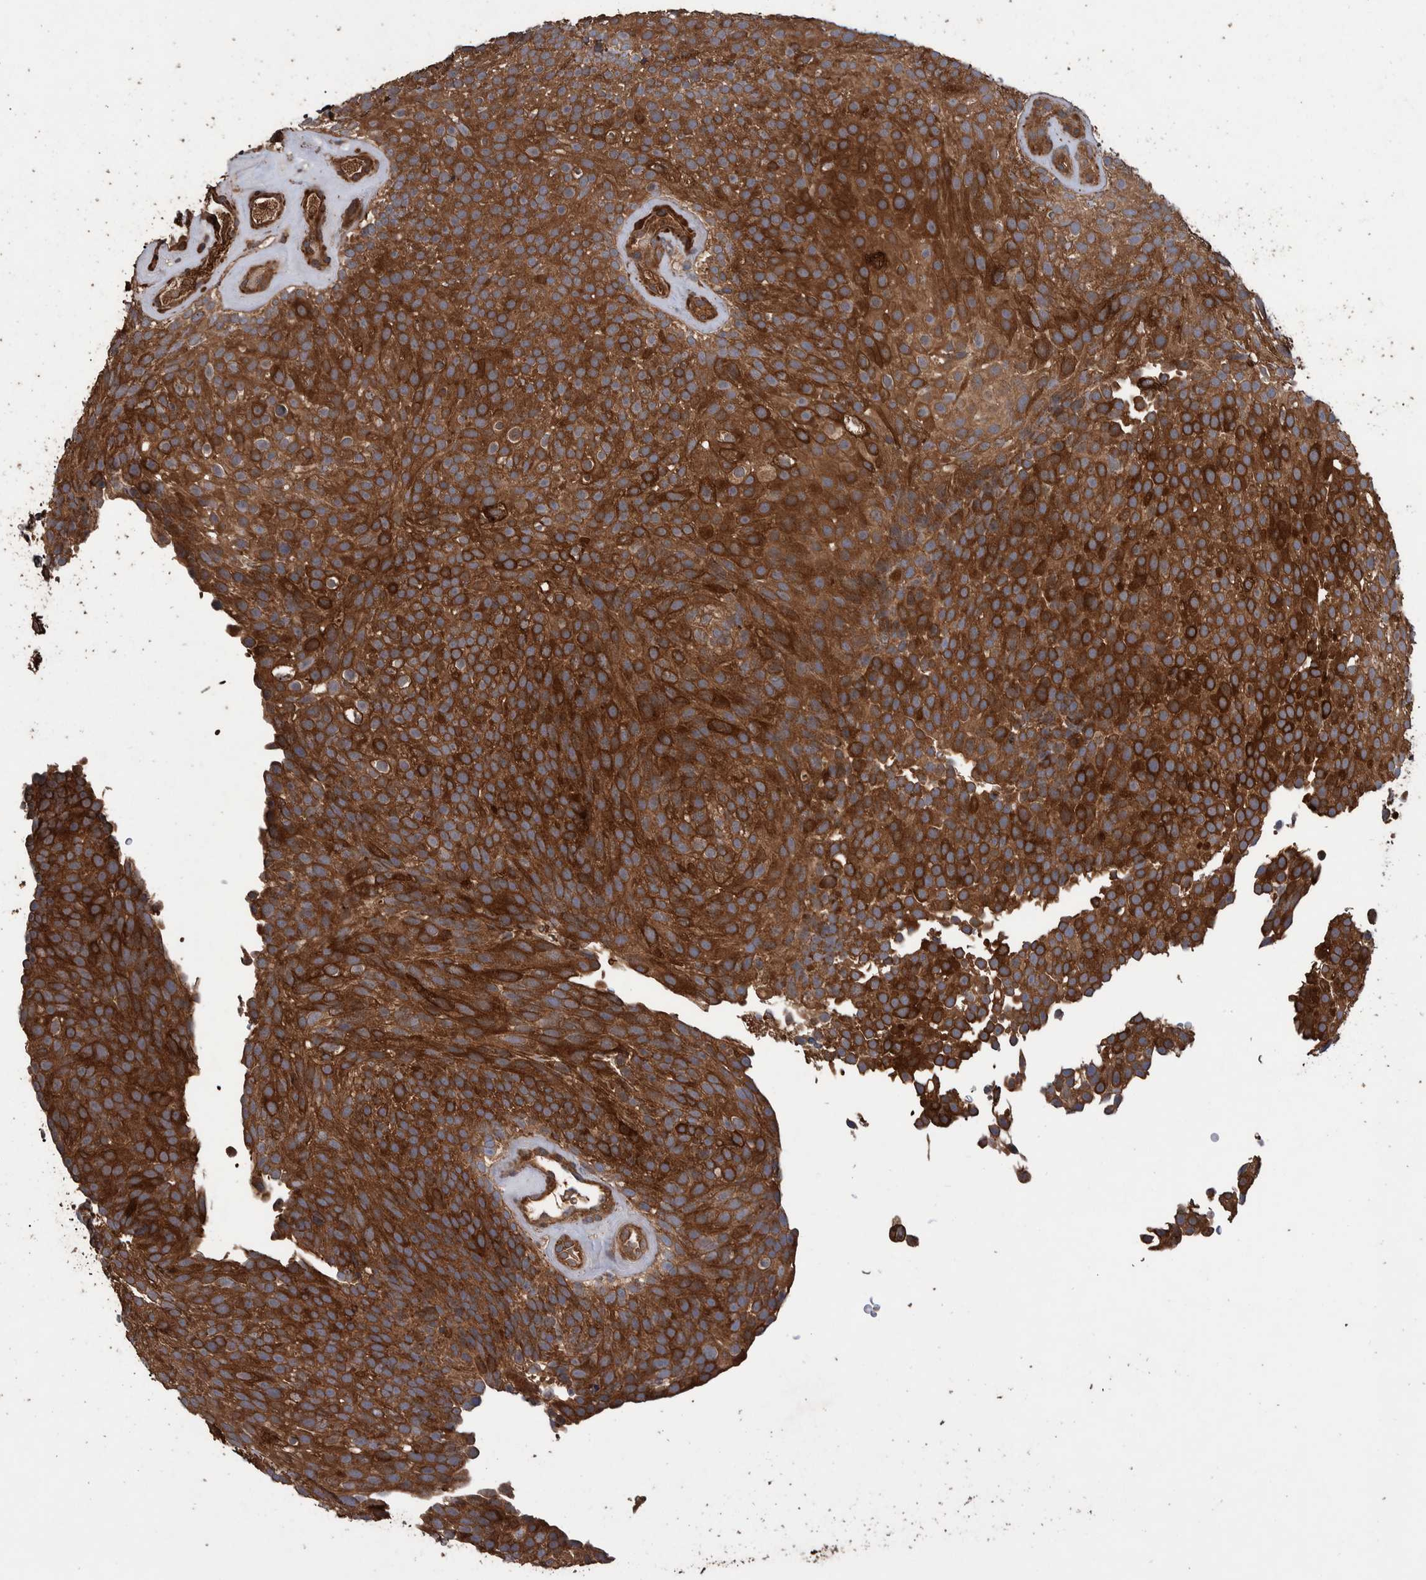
{"staining": {"intensity": "strong", "quantity": ">75%", "location": "cytoplasmic/membranous"}, "tissue": "urothelial cancer", "cell_type": "Tumor cells", "image_type": "cancer", "snomed": [{"axis": "morphology", "description": "Urothelial carcinoma, Low grade"}, {"axis": "topography", "description": "Urinary bladder"}], "caption": "Immunohistochemical staining of urothelial cancer demonstrates strong cytoplasmic/membranous protein positivity in about >75% of tumor cells.", "gene": "TRIM16", "patient": {"sex": "male", "age": 78}}